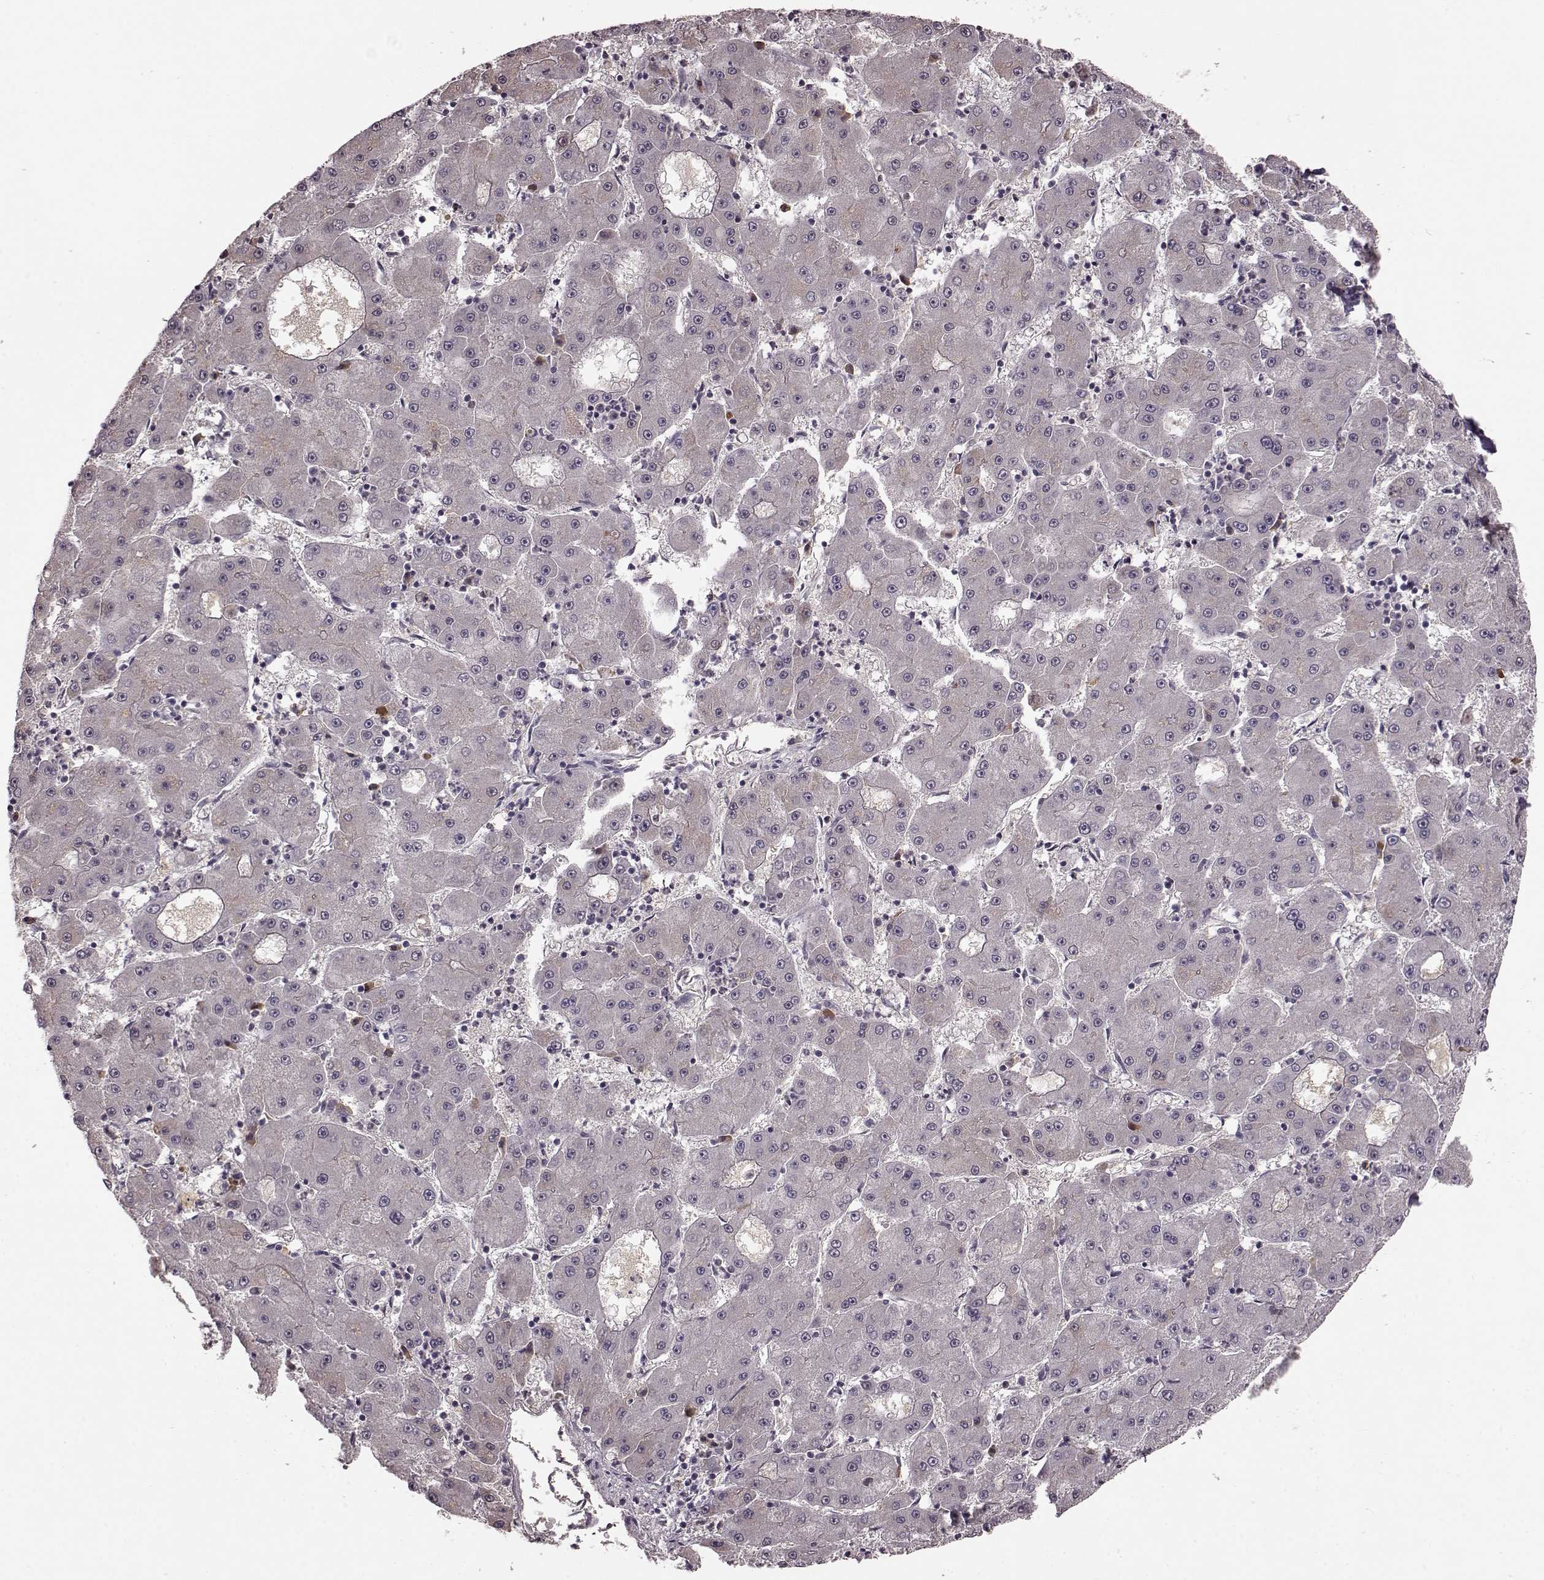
{"staining": {"intensity": "negative", "quantity": "none", "location": "none"}, "tissue": "liver cancer", "cell_type": "Tumor cells", "image_type": "cancer", "snomed": [{"axis": "morphology", "description": "Carcinoma, Hepatocellular, NOS"}, {"axis": "topography", "description": "Liver"}], "caption": "This is an immunohistochemistry histopathology image of human liver cancer (hepatocellular carcinoma). There is no positivity in tumor cells.", "gene": "NRL", "patient": {"sex": "male", "age": 73}}